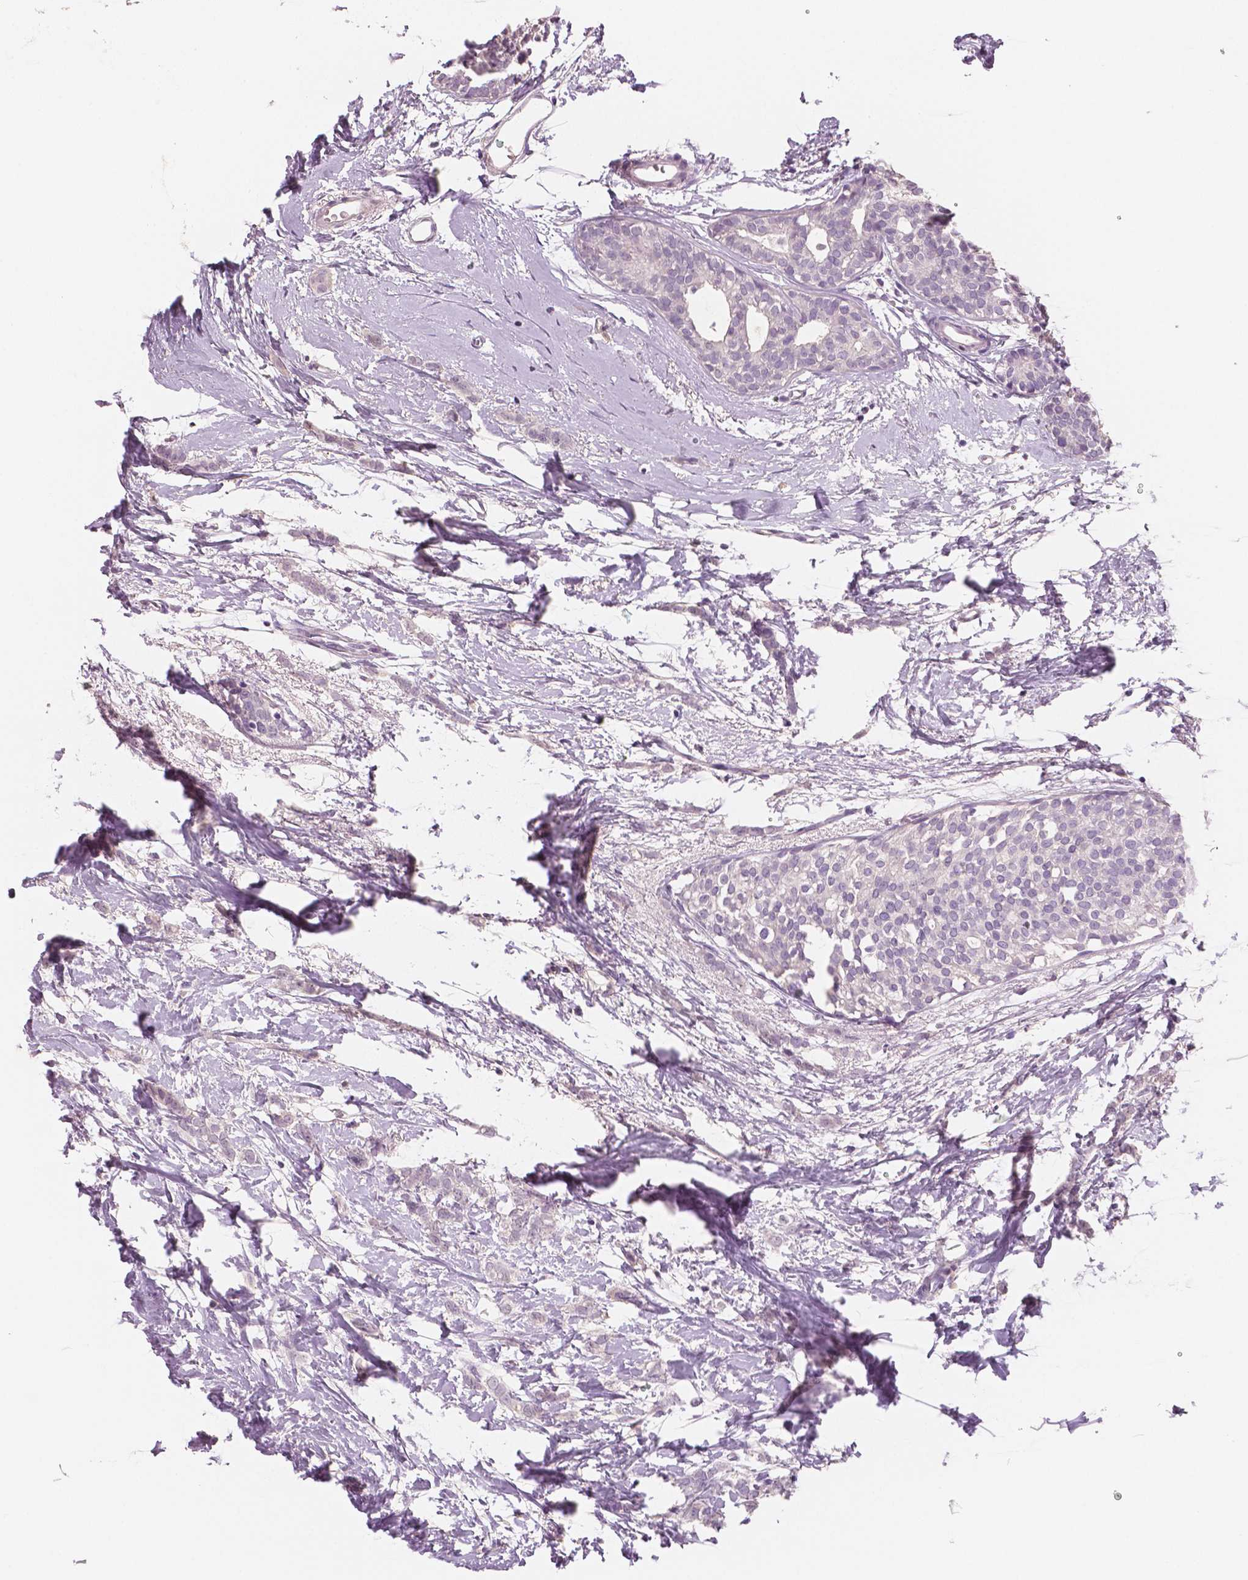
{"staining": {"intensity": "negative", "quantity": "none", "location": "none"}, "tissue": "breast cancer", "cell_type": "Tumor cells", "image_type": "cancer", "snomed": [{"axis": "morphology", "description": "Duct carcinoma"}, {"axis": "topography", "description": "Breast"}], "caption": "Immunohistochemistry photomicrograph of human invasive ductal carcinoma (breast) stained for a protein (brown), which reveals no staining in tumor cells. The staining is performed using DAB brown chromogen with nuclei counter-stained in using hematoxylin.", "gene": "NECAB2", "patient": {"sex": "female", "age": 40}}